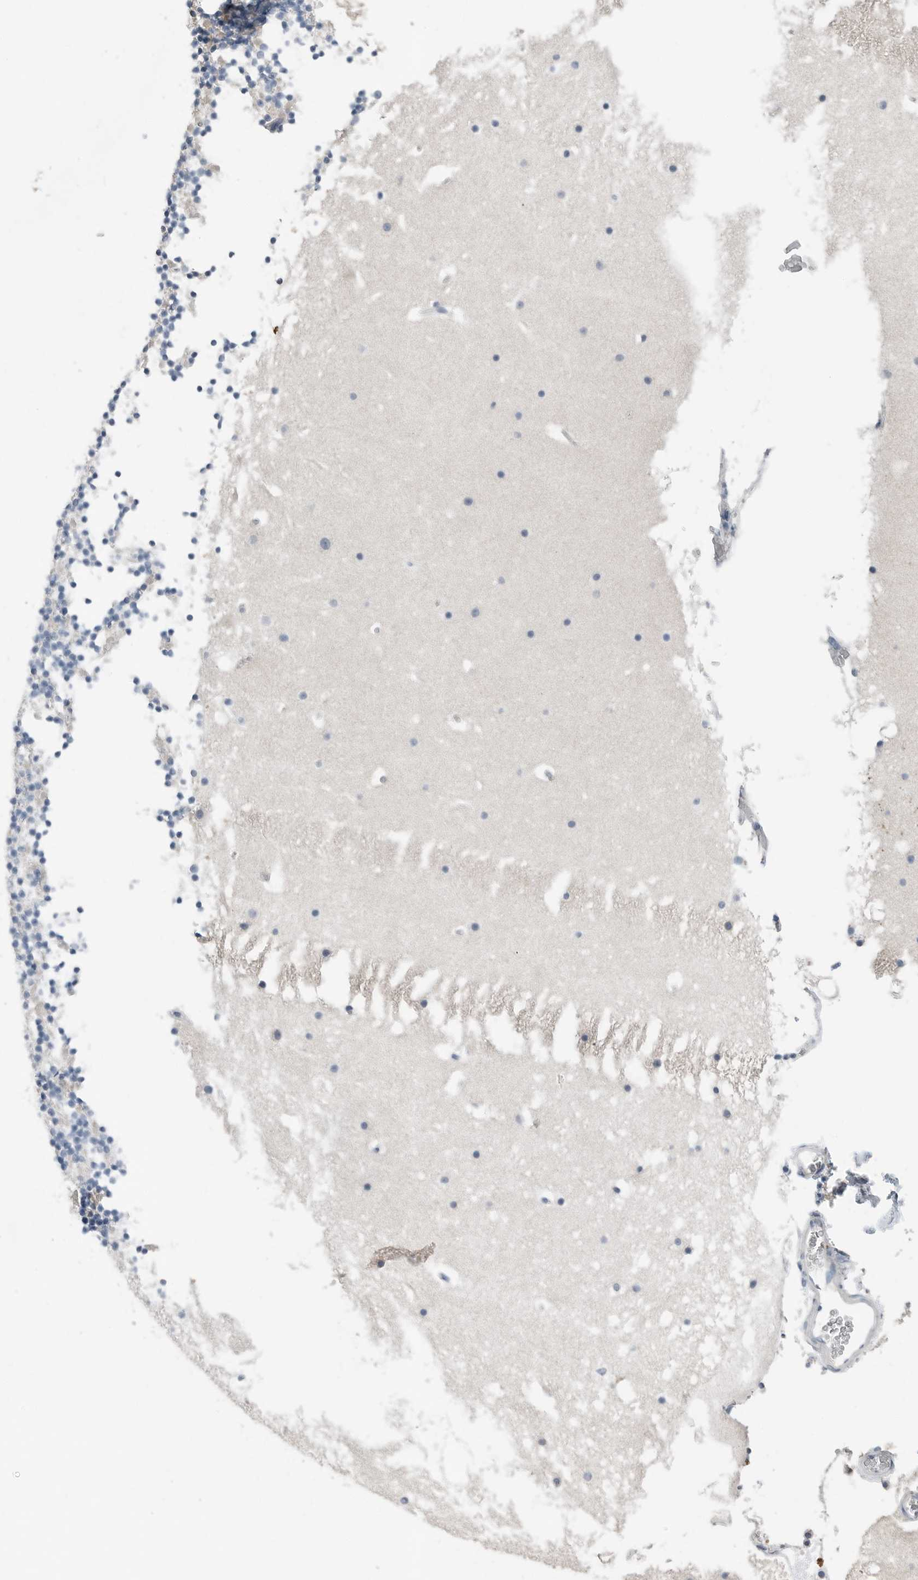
{"staining": {"intensity": "negative", "quantity": "none", "location": "none"}, "tissue": "cerebellum", "cell_type": "Cells in granular layer", "image_type": "normal", "snomed": [{"axis": "morphology", "description": "Normal tissue, NOS"}, {"axis": "topography", "description": "Cerebellum"}], "caption": "Immunohistochemical staining of benign cerebellum displays no significant staining in cells in granular layer.", "gene": "SERPINB7", "patient": {"sex": "male", "age": 57}}